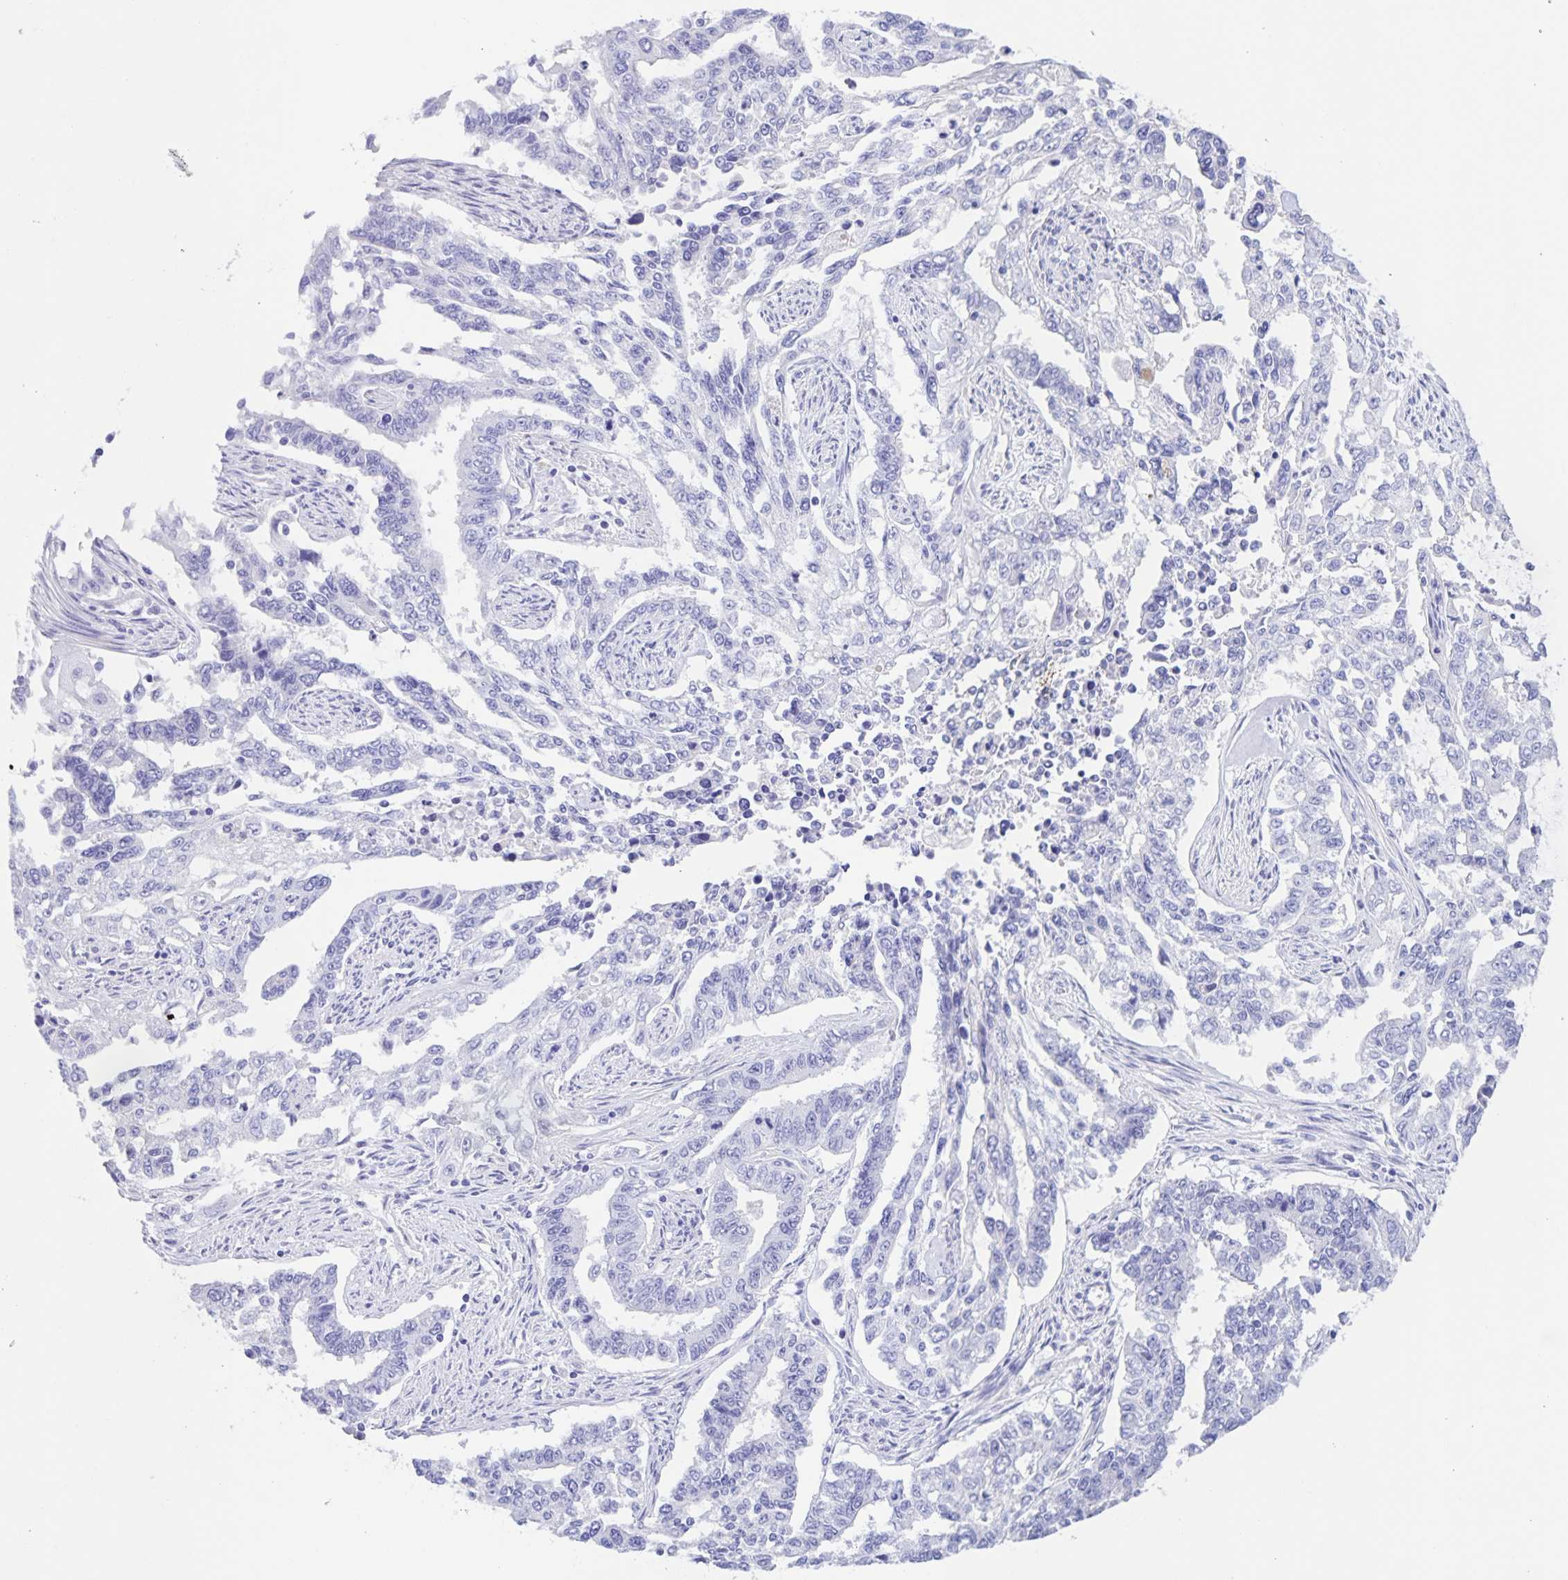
{"staining": {"intensity": "negative", "quantity": "none", "location": "none"}, "tissue": "endometrial cancer", "cell_type": "Tumor cells", "image_type": "cancer", "snomed": [{"axis": "morphology", "description": "Adenocarcinoma, NOS"}, {"axis": "topography", "description": "Uterus"}], "caption": "IHC of human endometrial adenocarcinoma shows no expression in tumor cells. (Immunohistochemistry (ihc), brightfield microscopy, high magnification).", "gene": "CATSPER4", "patient": {"sex": "female", "age": 59}}